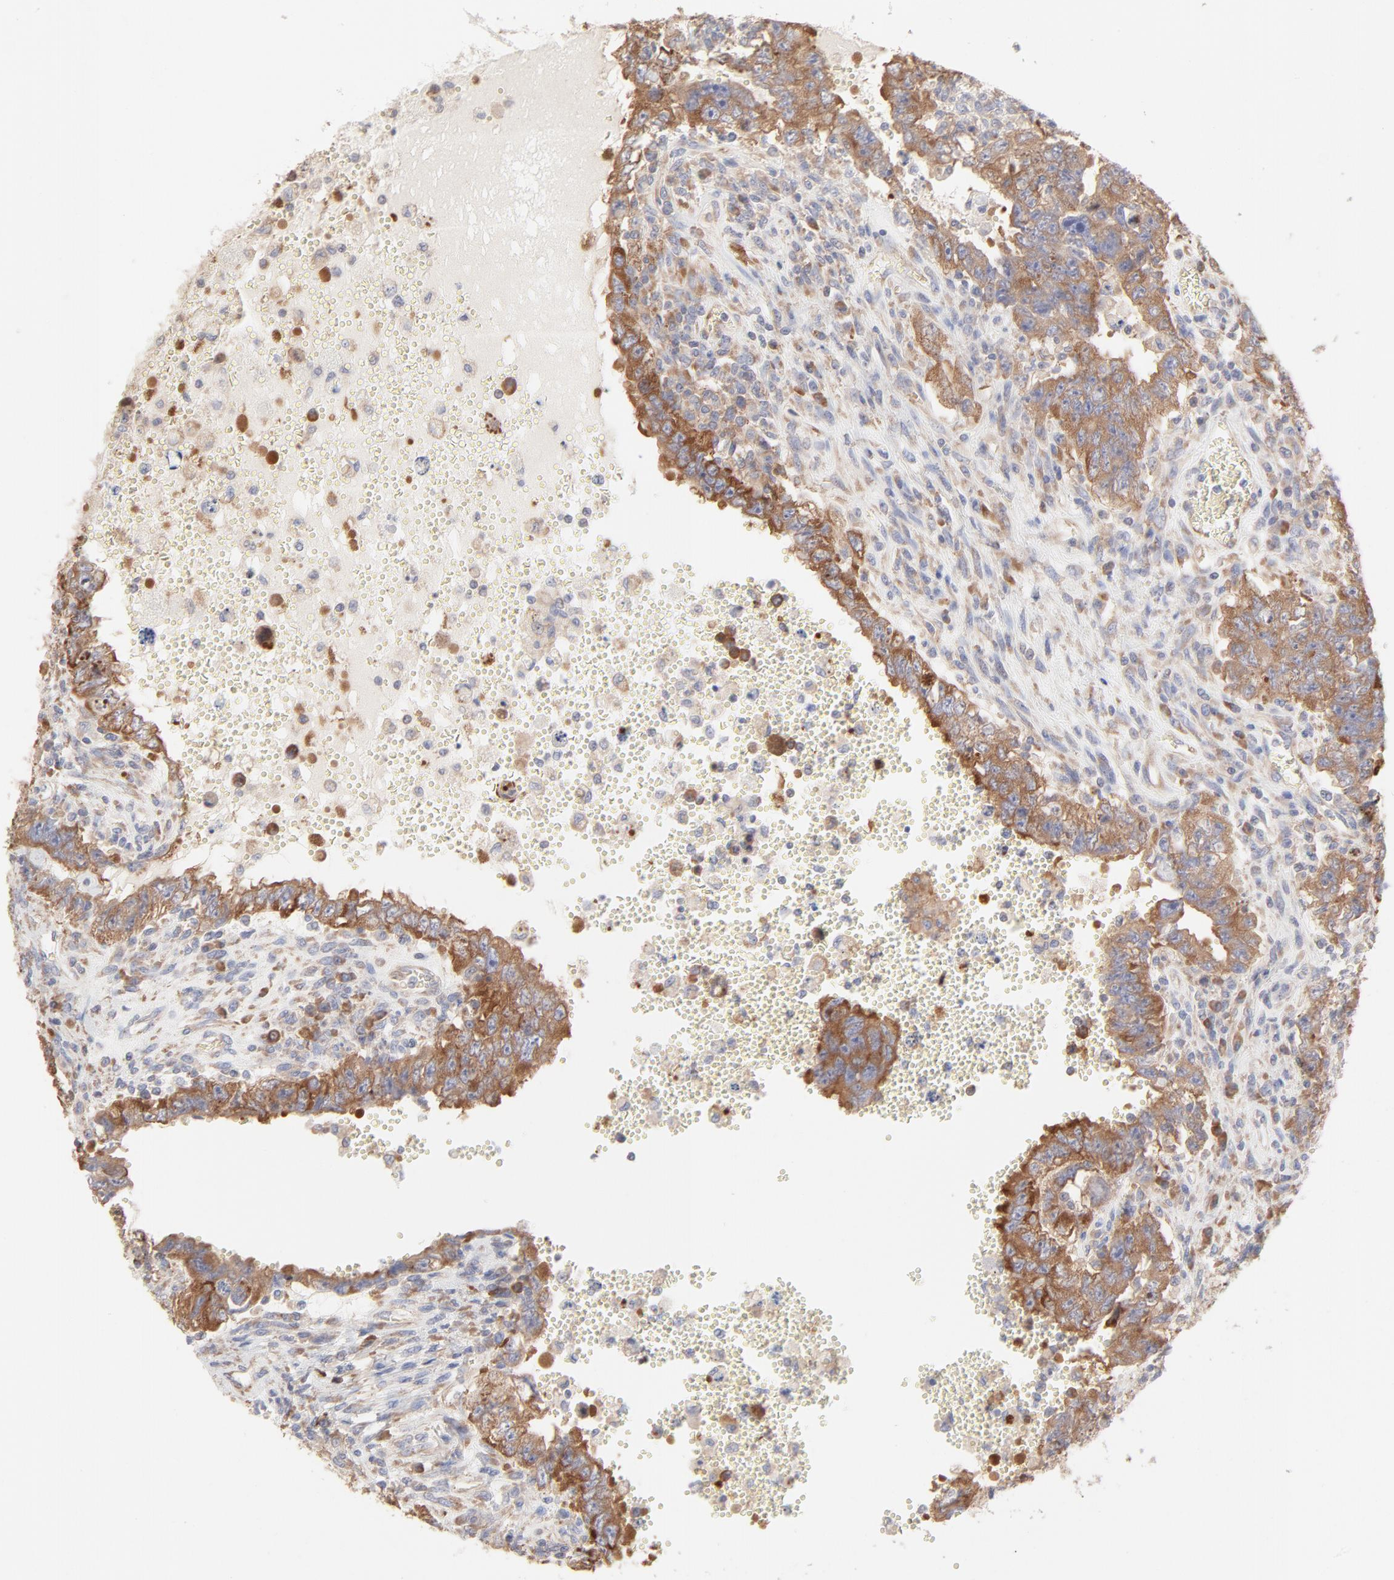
{"staining": {"intensity": "strong", "quantity": ">75%", "location": "cytoplasmic/membranous"}, "tissue": "testis cancer", "cell_type": "Tumor cells", "image_type": "cancer", "snomed": [{"axis": "morphology", "description": "Carcinoma, Embryonal, NOS"}, {"axis": "topography", "description": "Testis"}], "caption": "Strong cytoplasmic/membranous expression for a protein is identified in approximately >75% of tumor cells of testis embryonal carcinoma using immunohistochemistry (IHC).", "gene": "RPS21", "patient": {"sex": "male", "age": 26}}